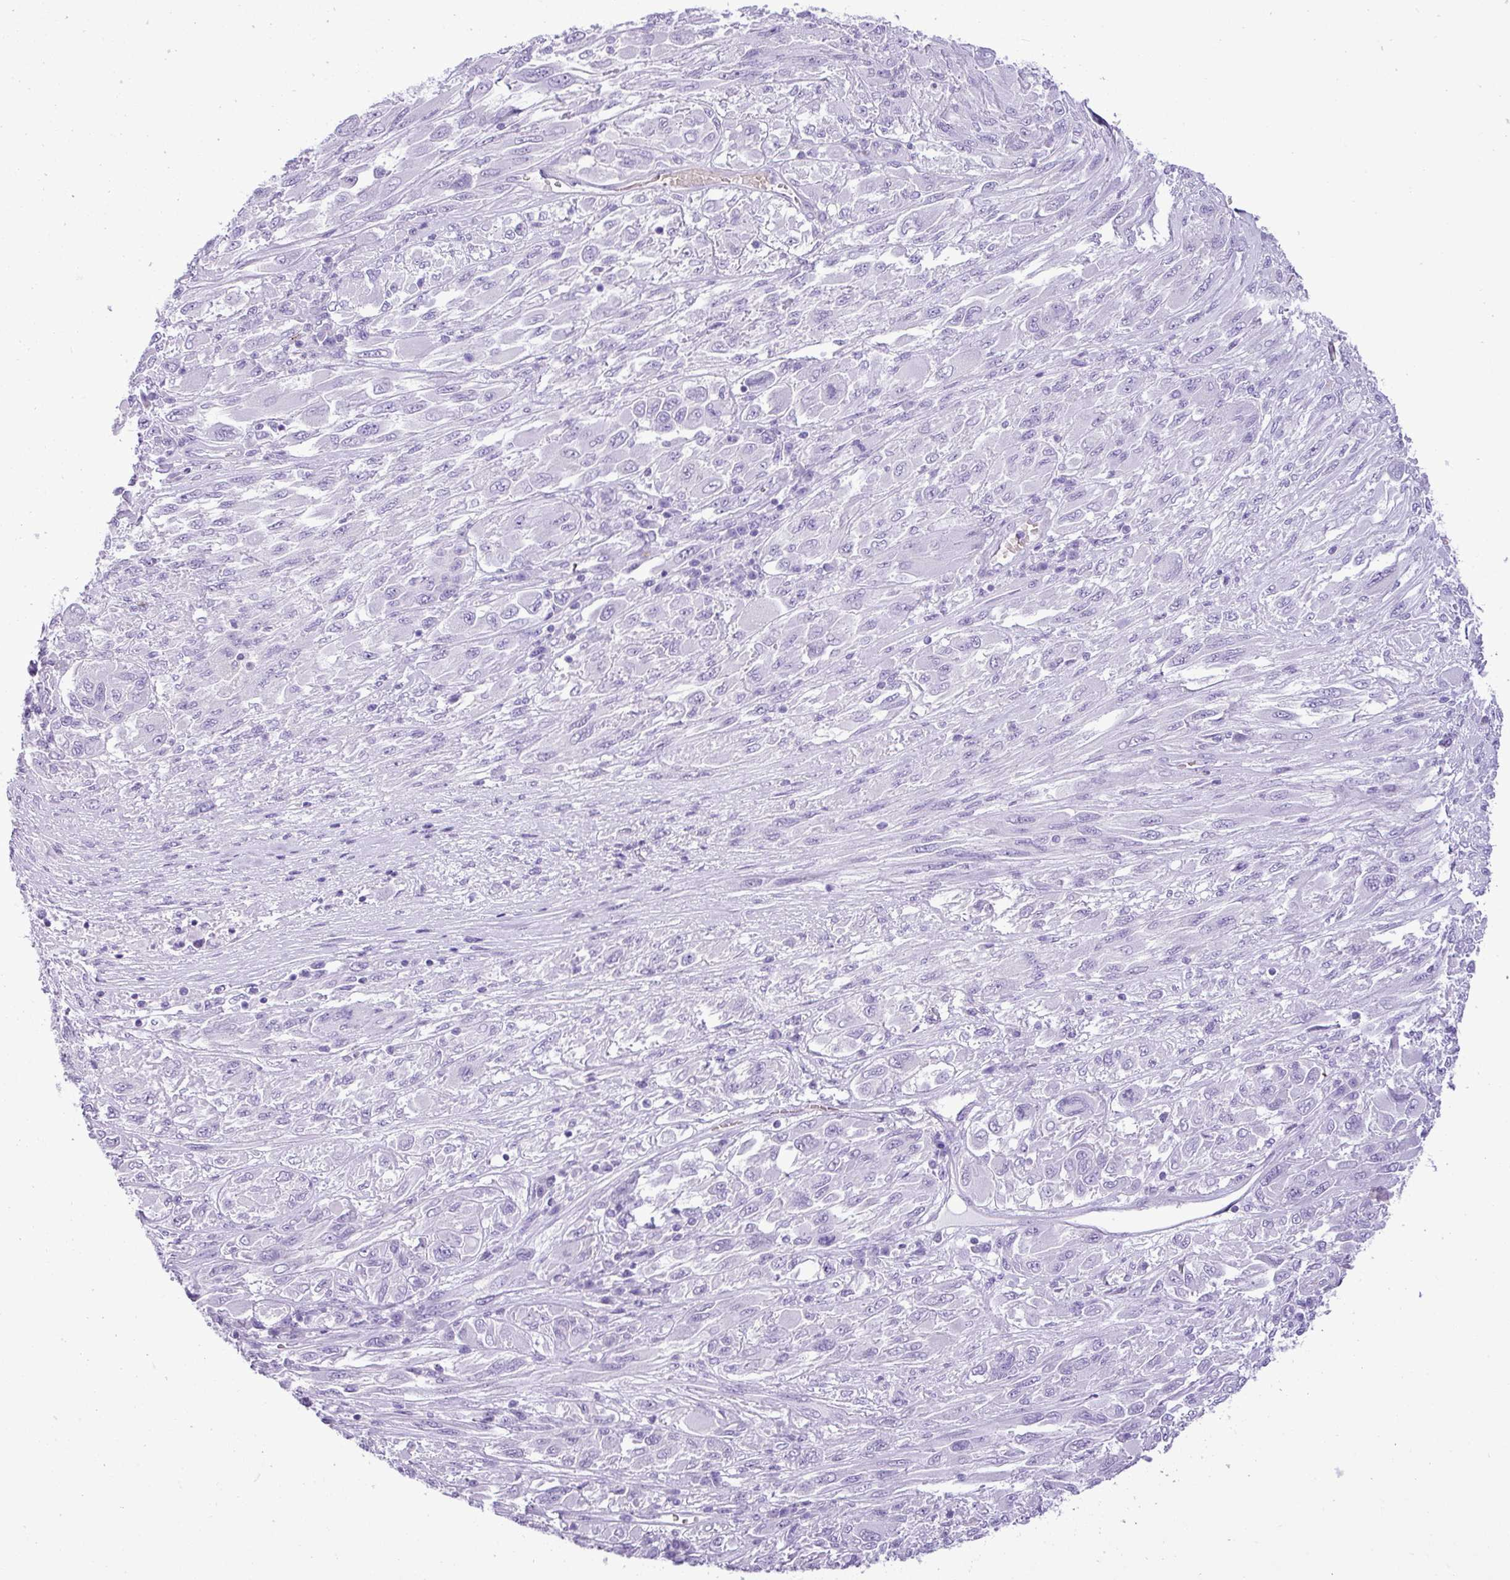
{"staining": {"intensity": "negative", "quantity": "none", "location": "none"}, "tissue": "melanoma", "cell_type": "Tumor cells", "image_type": "cancer", "snomed": [{"axis": "morphology", "description": "Malignant melanoma, NOS"}, {"axis": "topography", "description": "Skin"}], "caption": "IHC image of human melanoma stained for a protein (brown), which exhibits no positivity in tumor cells.", "gene": "ZSCAN5A", "patient": {"sex": "female", "age": 91}}